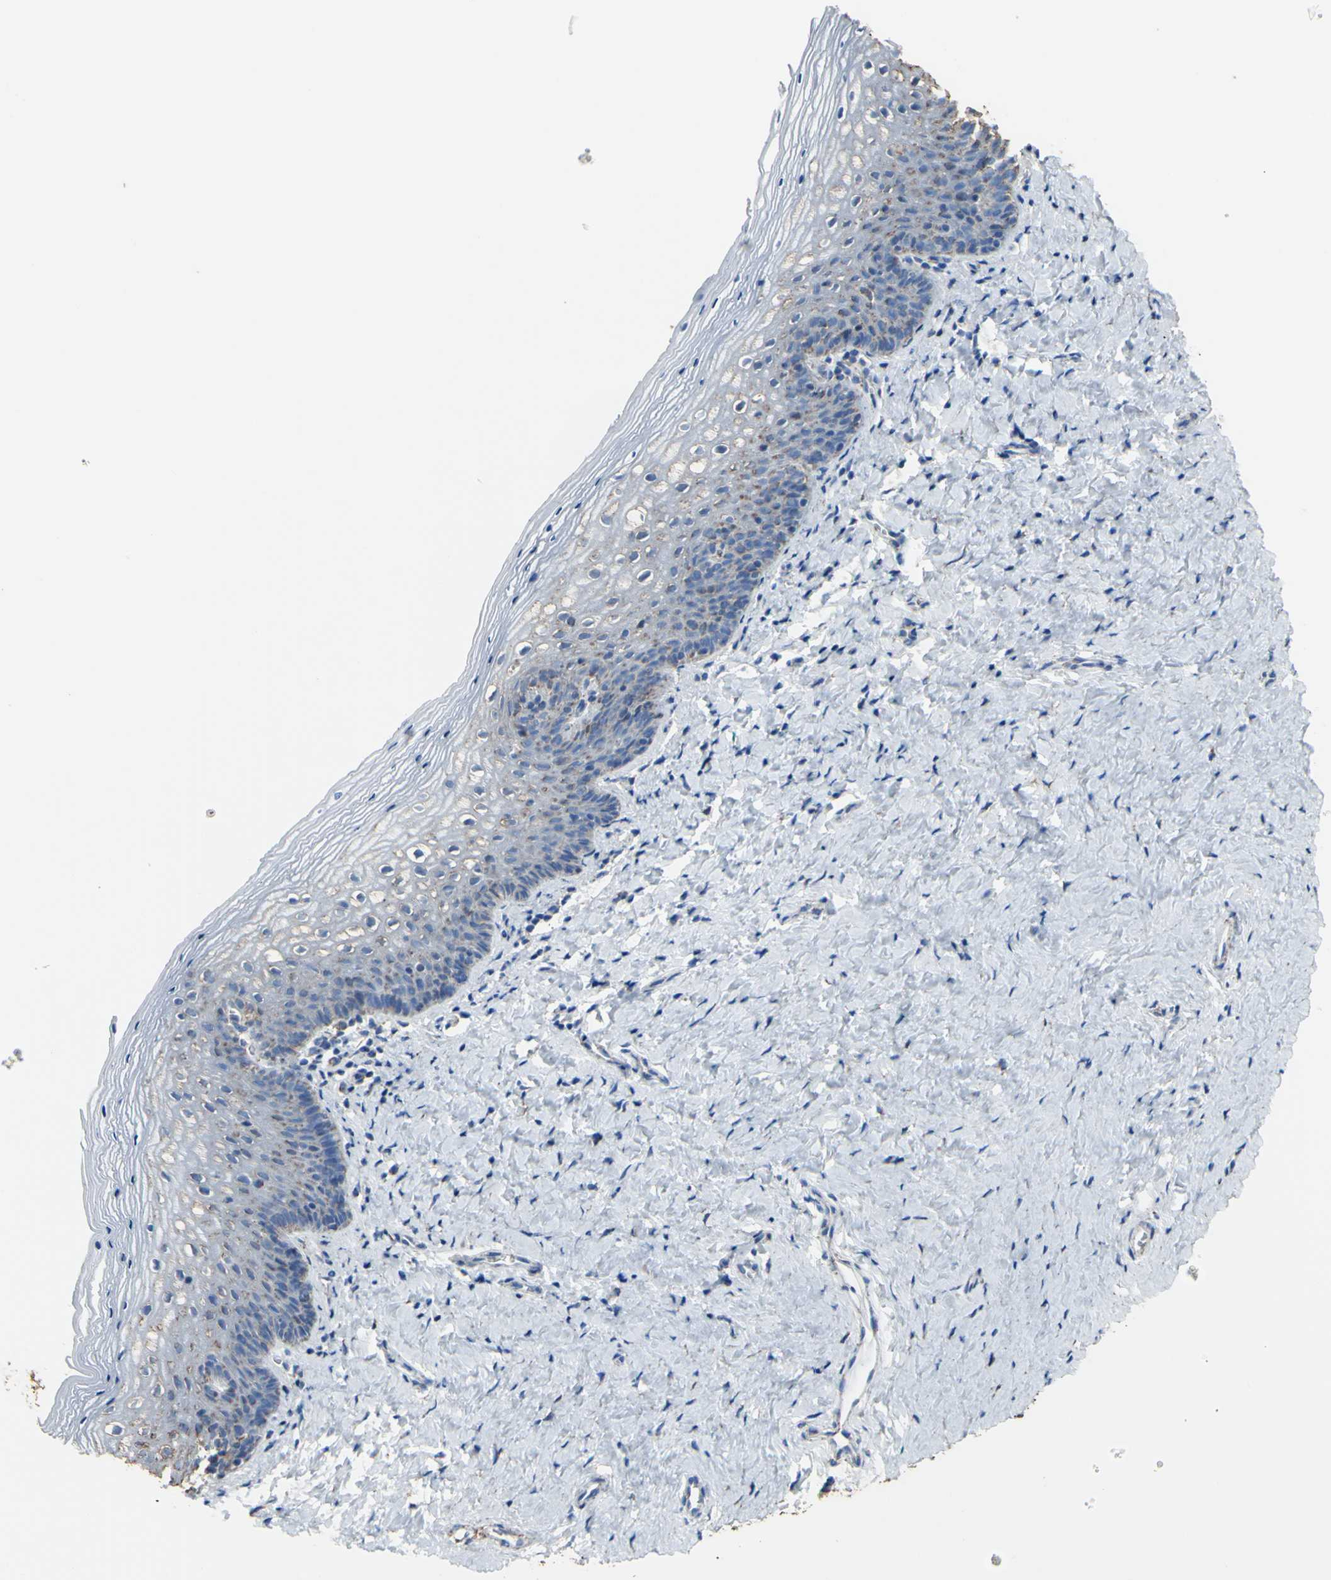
{"staining": {"intensity": "weak", "quantity": "<25%", "location": "cytoplasmic/membranous"}, "tissue": "vagina", "cell_type": "Squamous epithelial cells", "image_type": "normal", "snomed": [{"axis": "morphology", "description": "Normal tissue, NOS"}, {"axis": "topography", "description": "Vagina"}], "caption": "Protein analysis of normal vagina exhibits no significant expression in squamous epithelial cells.", "gene": "CMKLR2", "patient": {"sex": "female", "age": 46}}